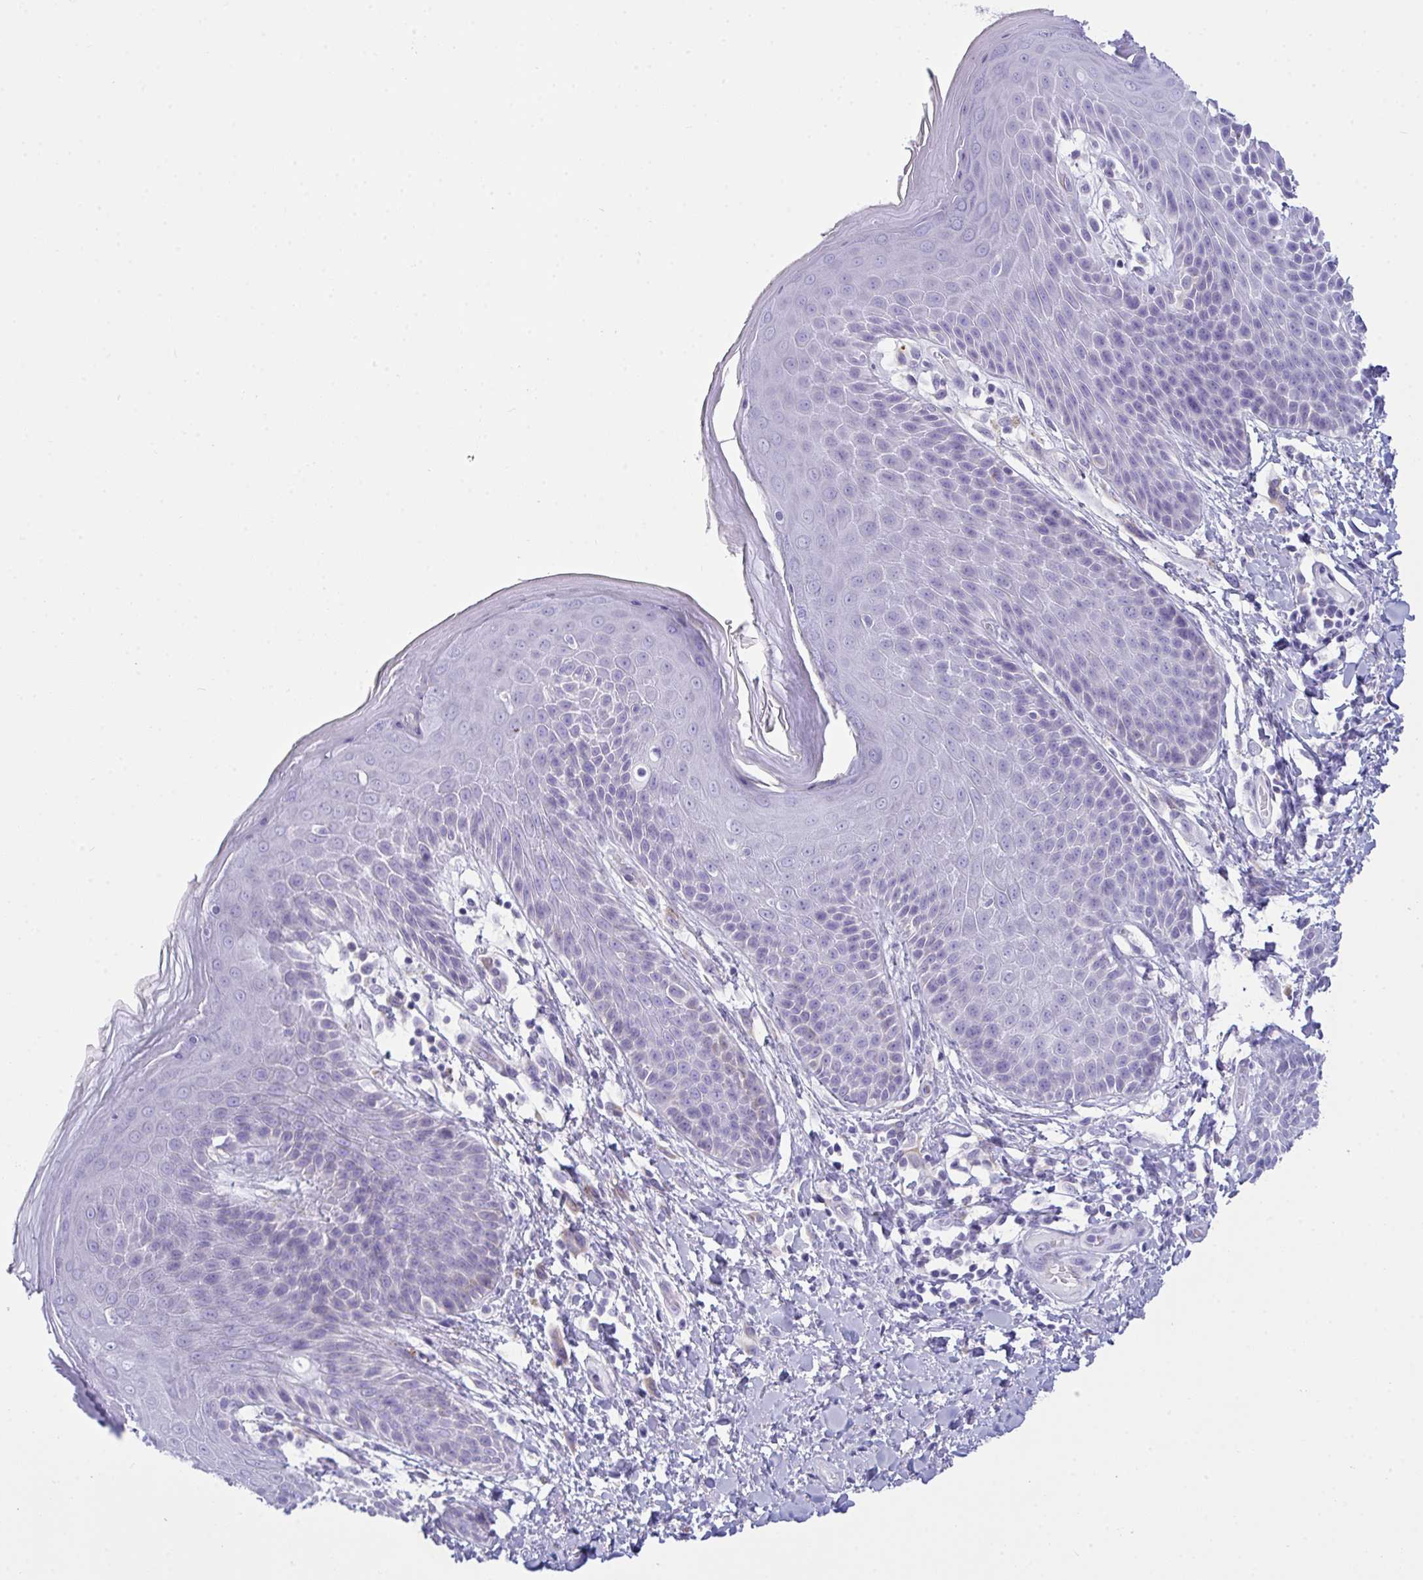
{"staining": {"intensity": "strong", "quantity": "<25%", "location": "cytoplasmic/membranous"}, "tissue": "skin", "cell_type": "Epidermal cells", "image_type": "normal", "snomed": [{"axis": "morphology", "description": "Normal tissue, NOS"}, {"axis": "topography", "description": "Anal"}, {"axis": "topography", "description": "Peripheral nerve tissue"}], "caption": "Immunohistochemistry of normal skin displays medium levels of strong cytoplasmic/membranous positivity in approximately <25% of epidermal cells.", "gene": "BBS1", "patient": {"sex": "male", "age": 51}}